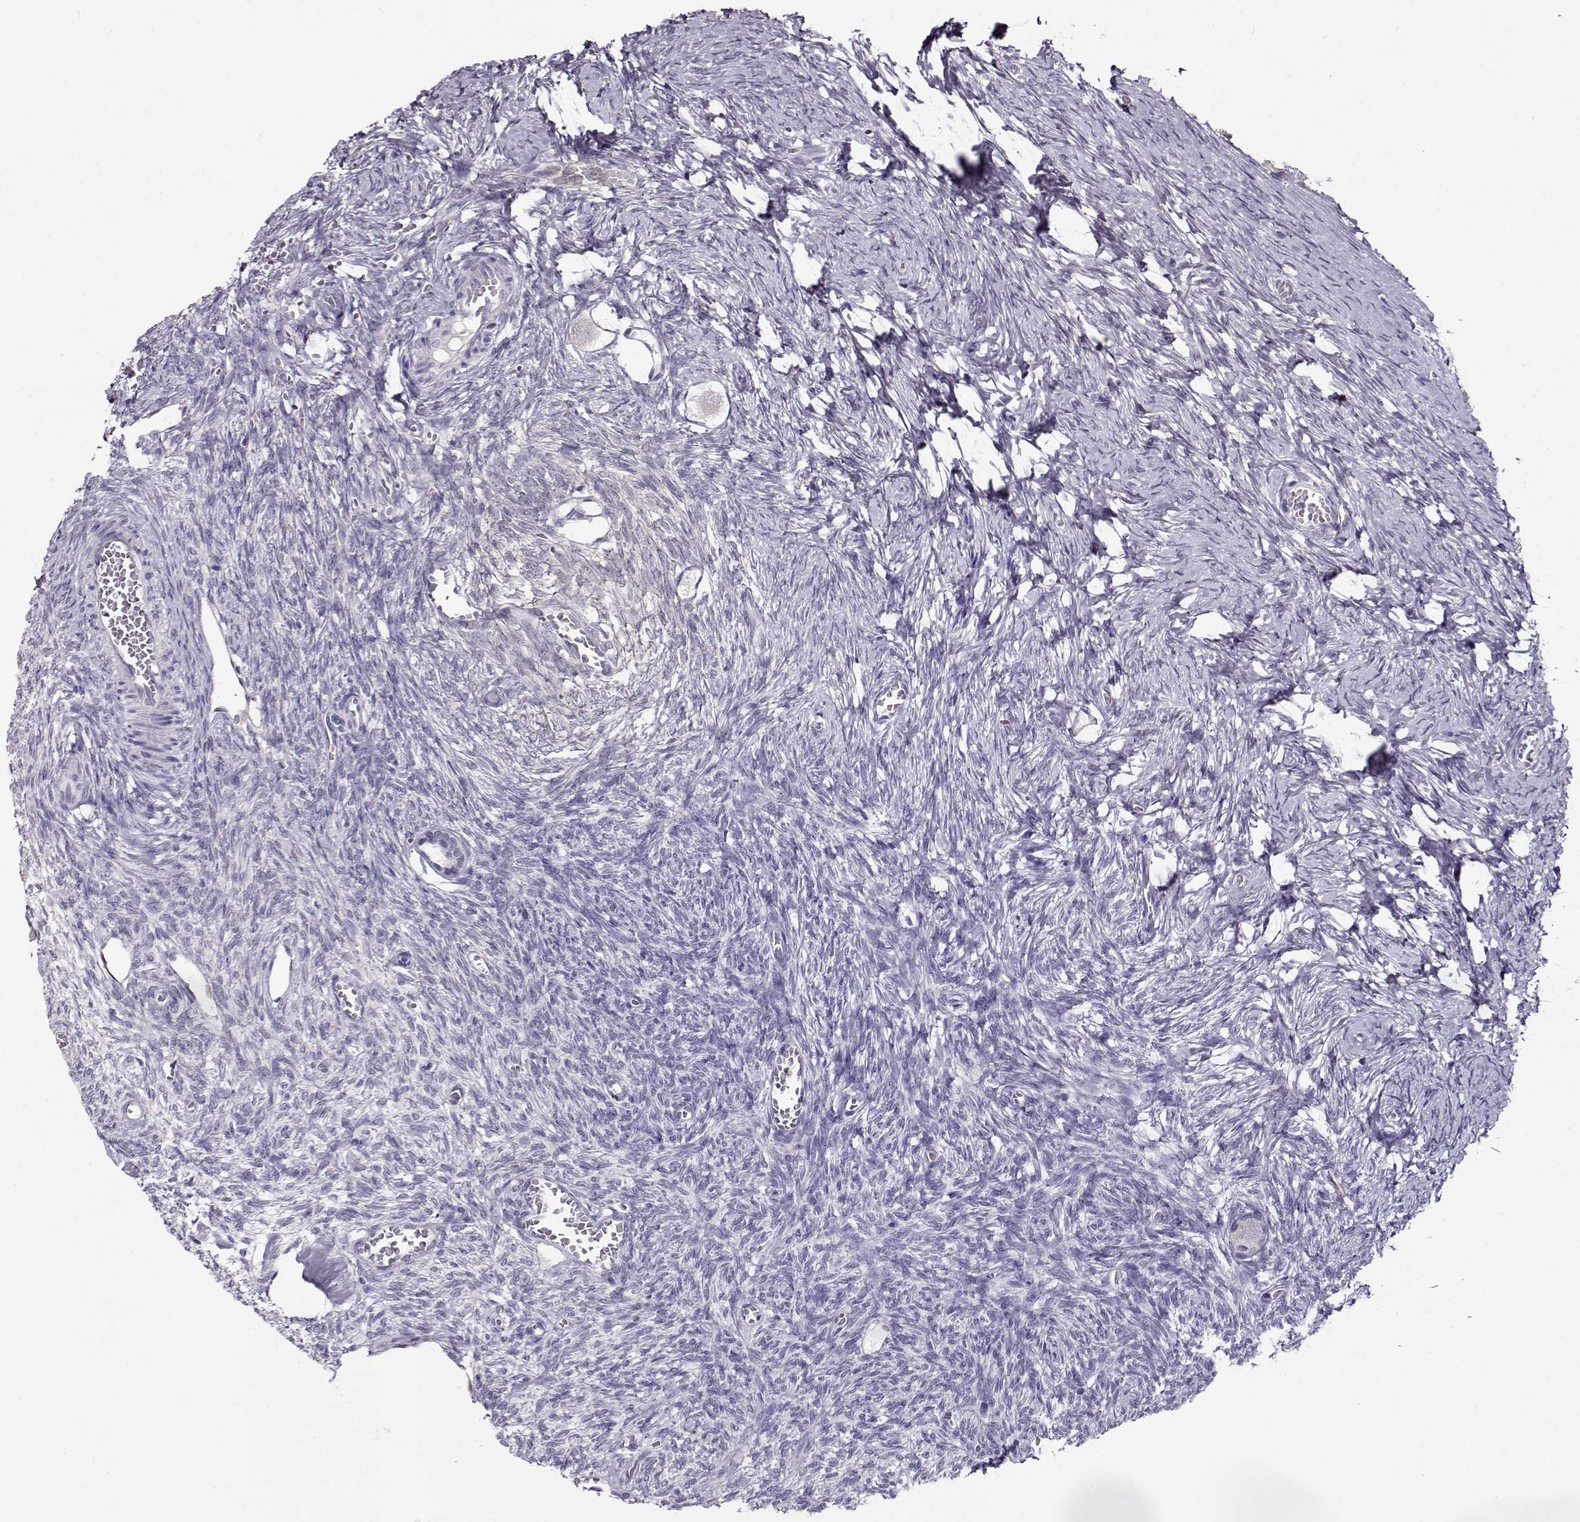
{"staining": {"intensity": "negative", "quantity": "none", "location": "none"}, "tissue": "ovary", "cell_type": "Follicle cells", "image_type": "normal", "snomed": [{"axis": "morphology", "description": "Normal tissue, NOS"}, {"axis": "topography", "description": "Ovary"}], "caption": "Micrograph shows no protein expression in follicle cells of benign ovary.", "gene": "CCR8", "patient": {"sex": "female", "age": 27}}